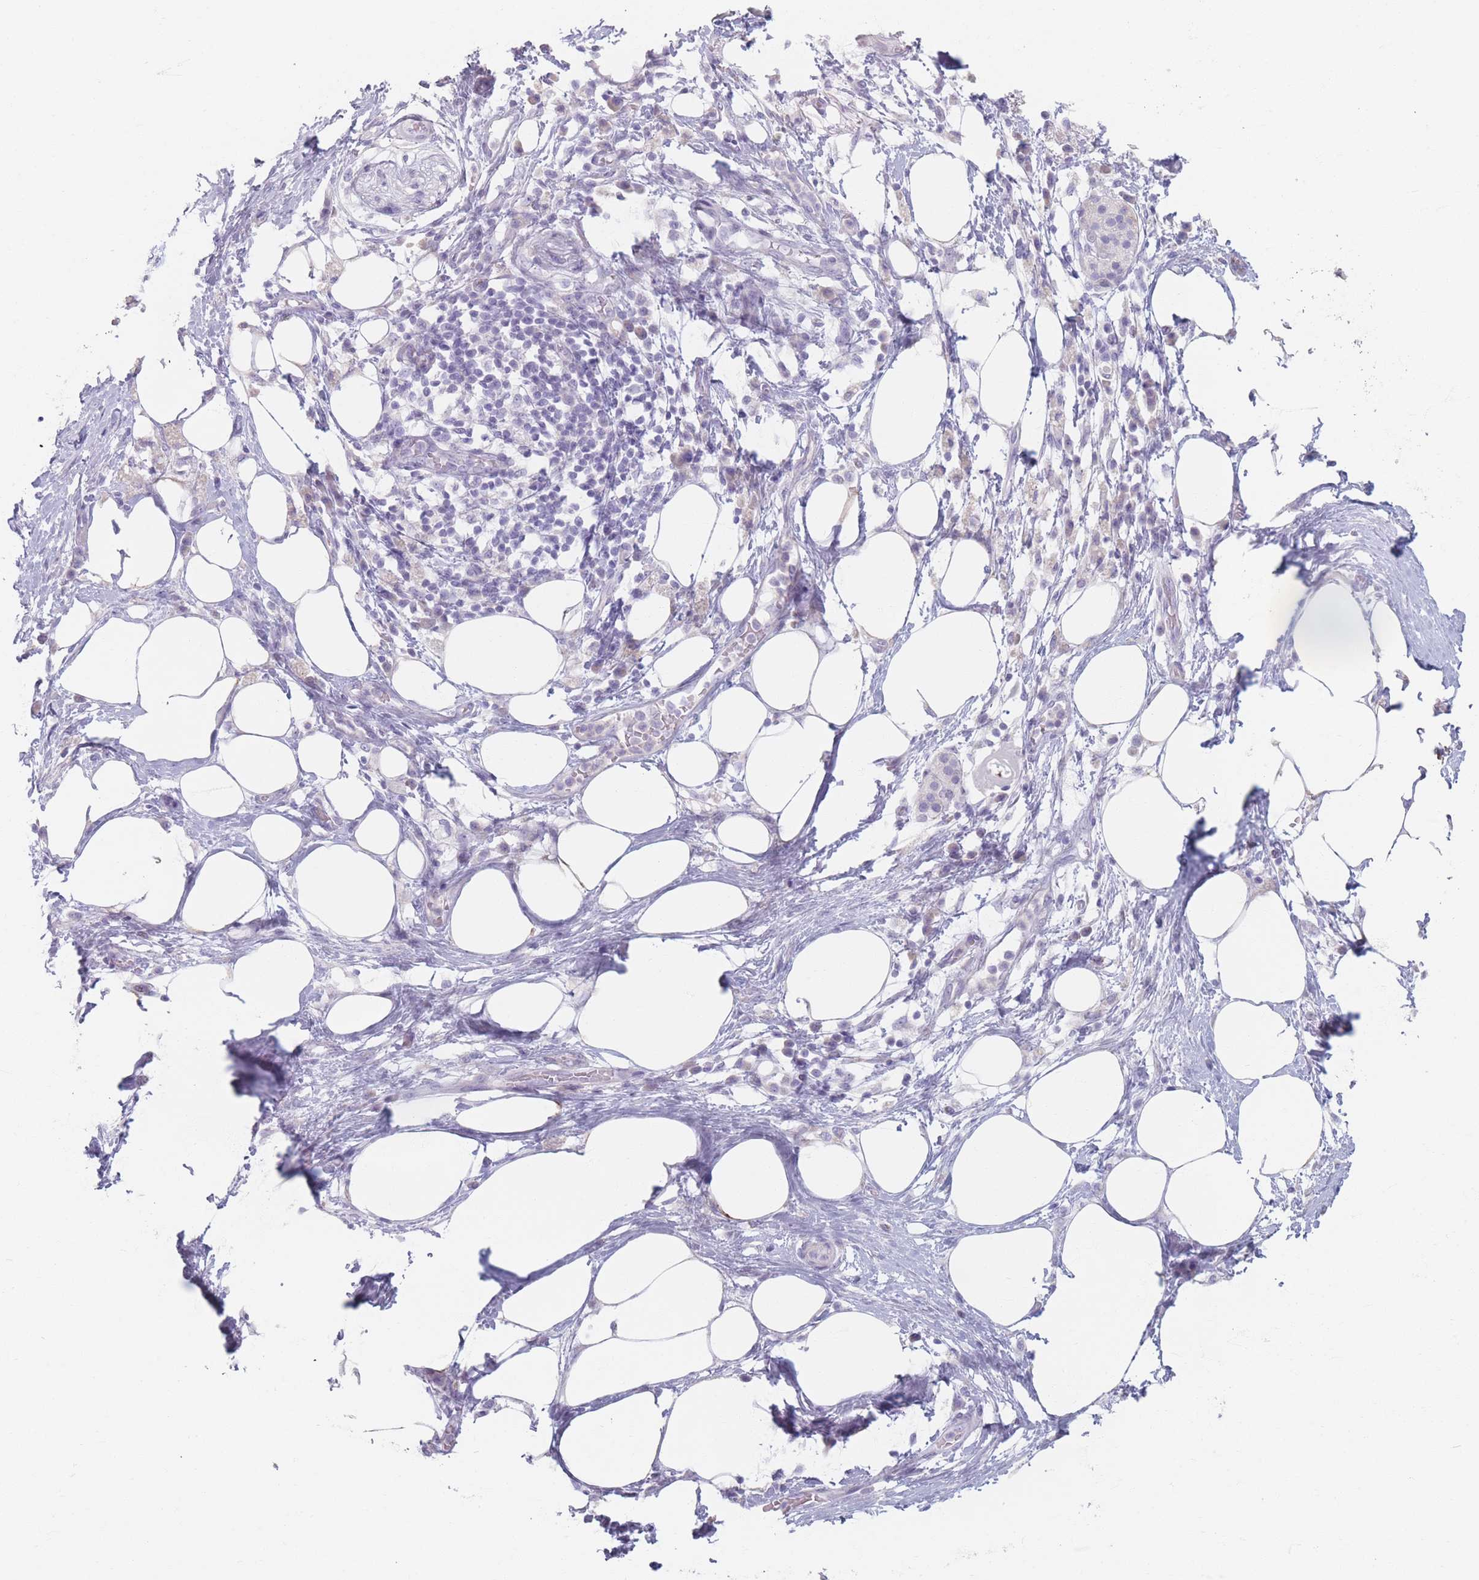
{"staining": {"intensity": "negative", "quantity": "none", "location": "none"}, "tissue": "pancreatic cancer", "cell_type": "Tumor cells", "image_type": "cancer", "snomed": [{"axis": "morphology", "description": "Adenocarcinoma, NOS"}, {"axis": "topography", "description": "Pancreas"}], "caption": "The photomicrograph displays no significant staining in tumor cells of pancreatic cancer (adenocarcinoma). (DAB immunohistochemistry, high magnification).", "gene": "PIGM", "patient": {"sex": "male", "age": 68}}